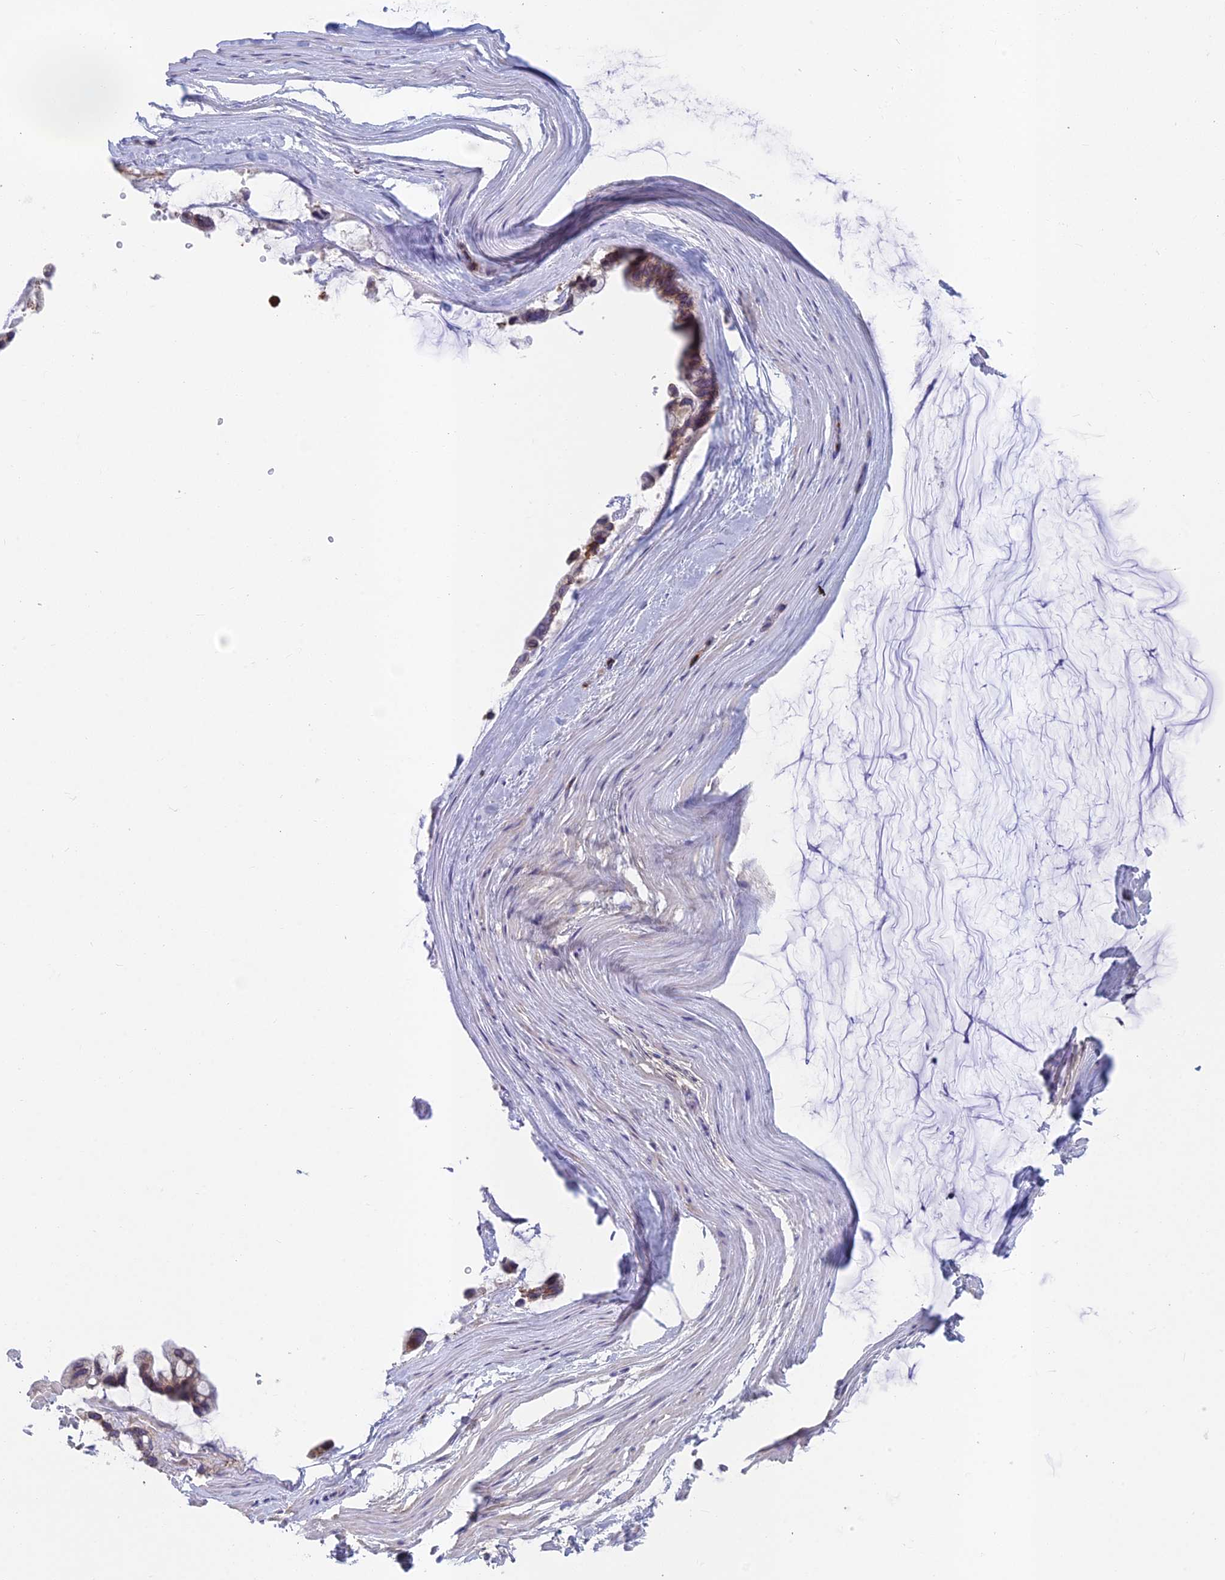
{"staining": {"intensity": "weak", "quantity": ">75%", "location": "cytoplasmic/membranous"}, "tissue": "ovarian cancer", "cell_type": "Tumor cells", "image_type": "cancer", "snomed": [{"axis": "morphology", "description": "Cystadenocarcinoma, mucinous, NOS"}, {"axis": "topography", "description": "Ovary"}], "caption": "About >75% of tumor cells in human mucinous cystadenocarcinoma (ovarian) demonstrate weak cytoplasmic/membranous protein expression as visualized by brown immunohistochemical staining.", "gene": "ABI3BP", "patient": {"sex": "female", "age": 39}}